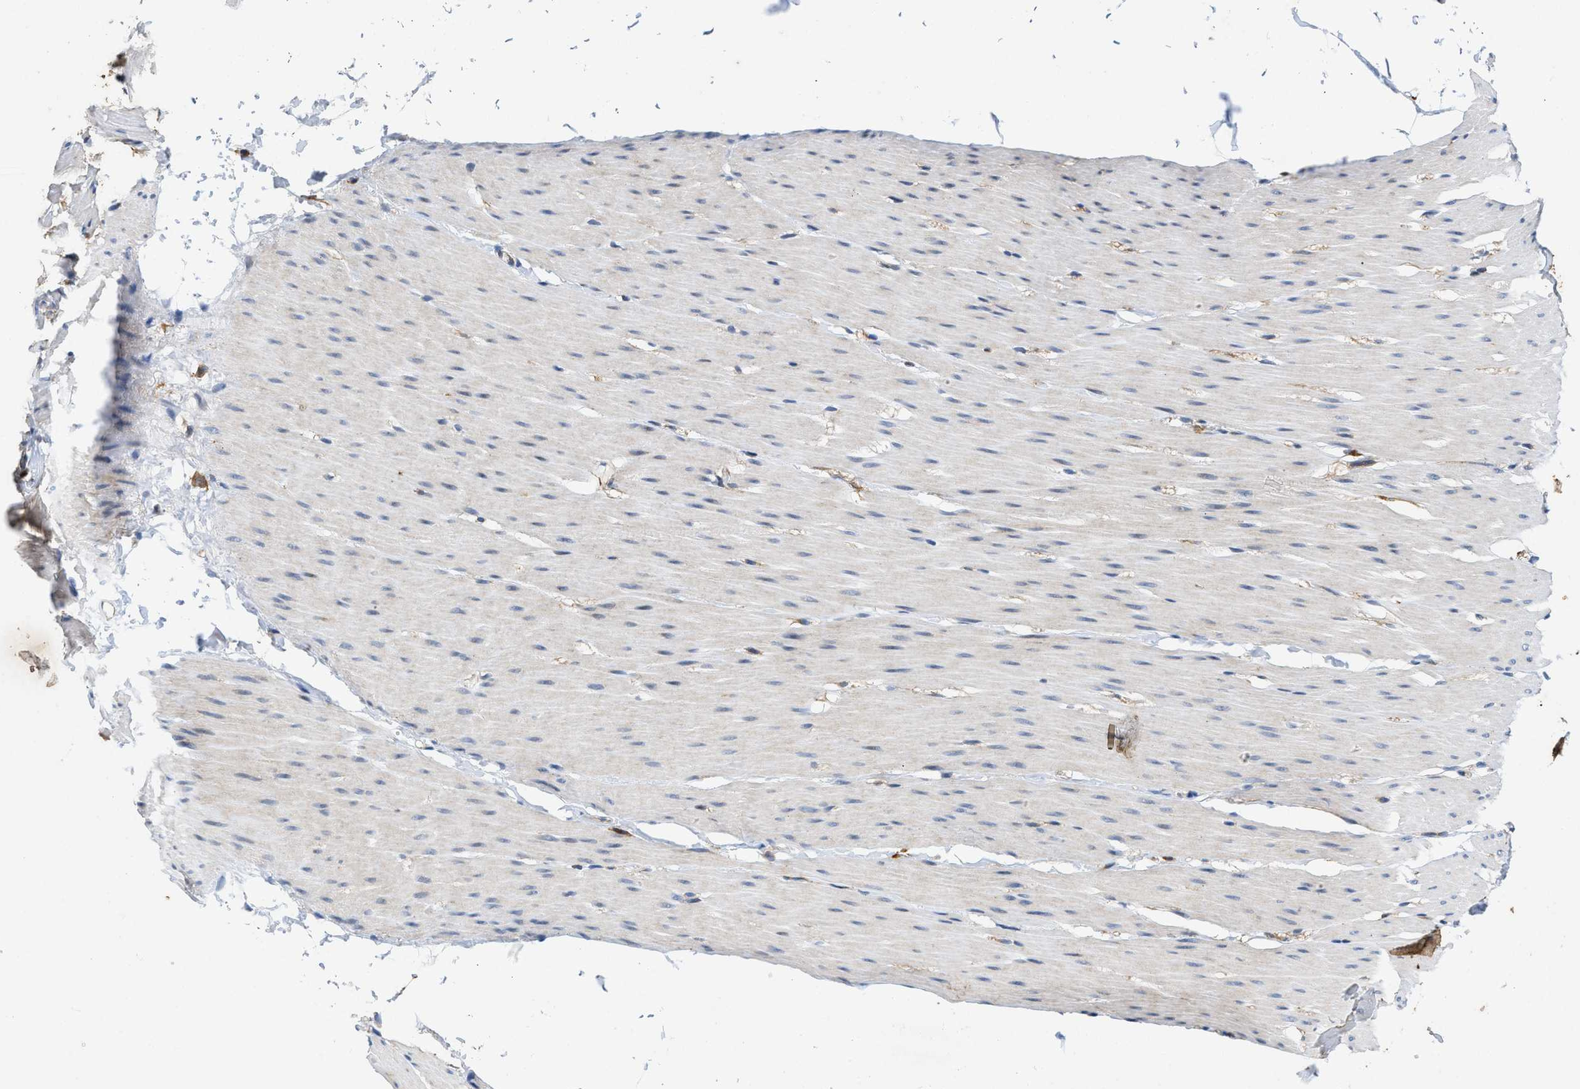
{"staining": {"intensity": "negative", "quantity": "none", "location": "none"}, "tissue": "smooth muscle", "cell_type": "Smooth muscle cells", "image_type": "normal", "snomed": [{"axis": "morphology", "description": "Normal tissue, NOS"}, {"axis": "topography", "description": "Smooth muscle"}, {"axis": "topography", "description": "Colon"}], "caption": "Protein analysis of benign smooth muscle displays no significant staining in smooth muscle cells.", "gene": "ENPP4", "patient": {"sex": "male", "age": 67}}